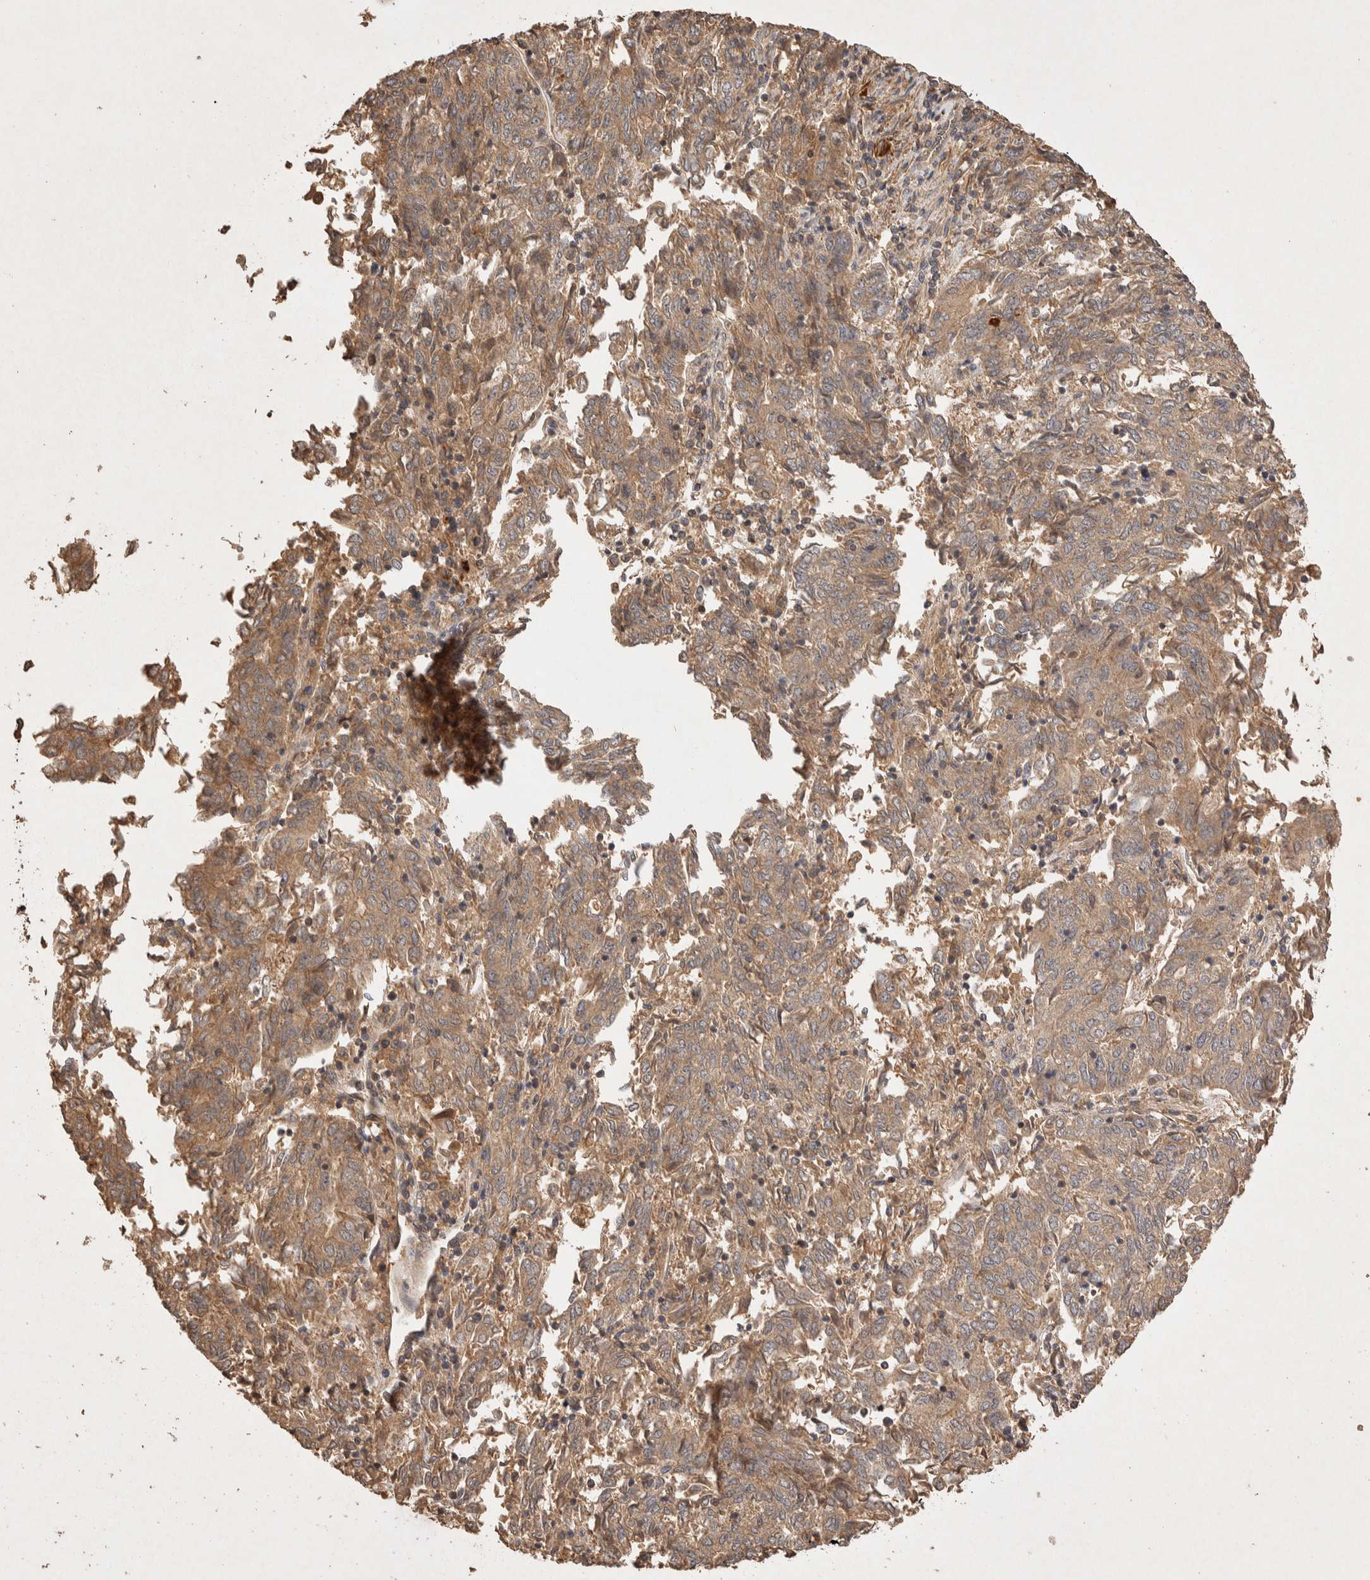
{"staining": {"intensity": "moderate", "quantity": ">75%", "location": "cytoplasmic/membranous"}, "tissue": "endometrial cancer", "cell_type": "Tumor cells", "image_type": "cancer", "snomed": [{"axis": "morphology", "description": "Adenocarcinoma, NOS"}, {"axis": "topography", "description": "Endometrium"}], "caption": "Immunohistochemical staining of human endometrial adenocarcinoma shows medium levels of moderate cytoplasmic/membranous protein expression in about >75% of tumor cells.", "gene": "NSMAF", "patient": {"sex": "female", "age": 80}}